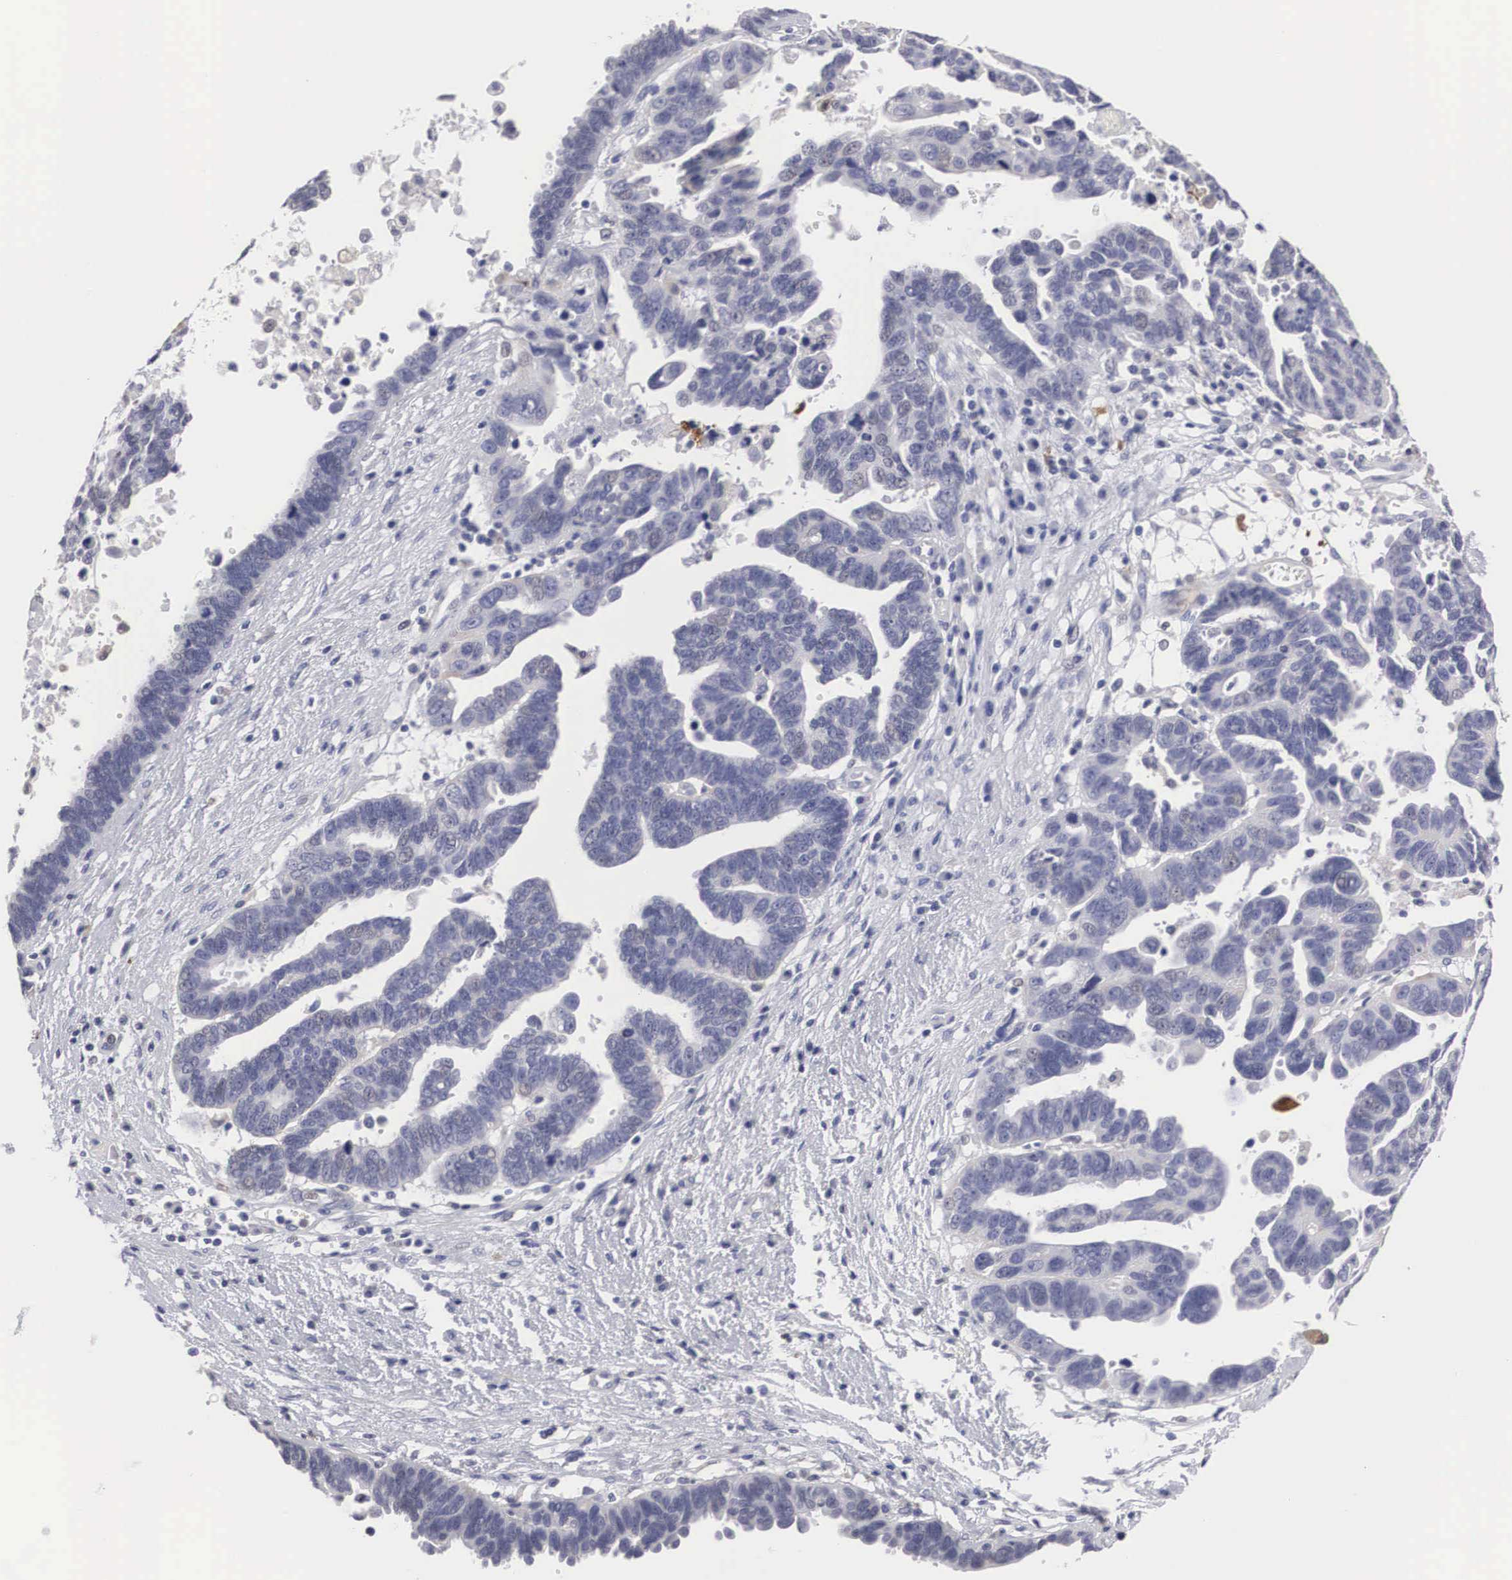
{"staining": {"intensity": "negative", "quantity": "none", "location": "none"}, "tissue": "ovarian cancer", "cell_type": "Tumor cells", "image_type": "cancer", "snomed": [{"axis": "morphology", "description": "Carcinoma, endometroid"}, {"axis": "morphology", "description": "Cystadenocarcinoma, serous, NOS"}, {"axis": "topography", "description": "Ovary"}], "caption": "IHC of human ovarian cancer reveals no positivity in tumor cells. The staining was performed using DAB to visualize the protein expression in brown, while the nuclei were stained in blue with hematoxylin (Magnification: 20x).", "gene": "HMOX1", "patient": {"sex": "female", "age": 45}}